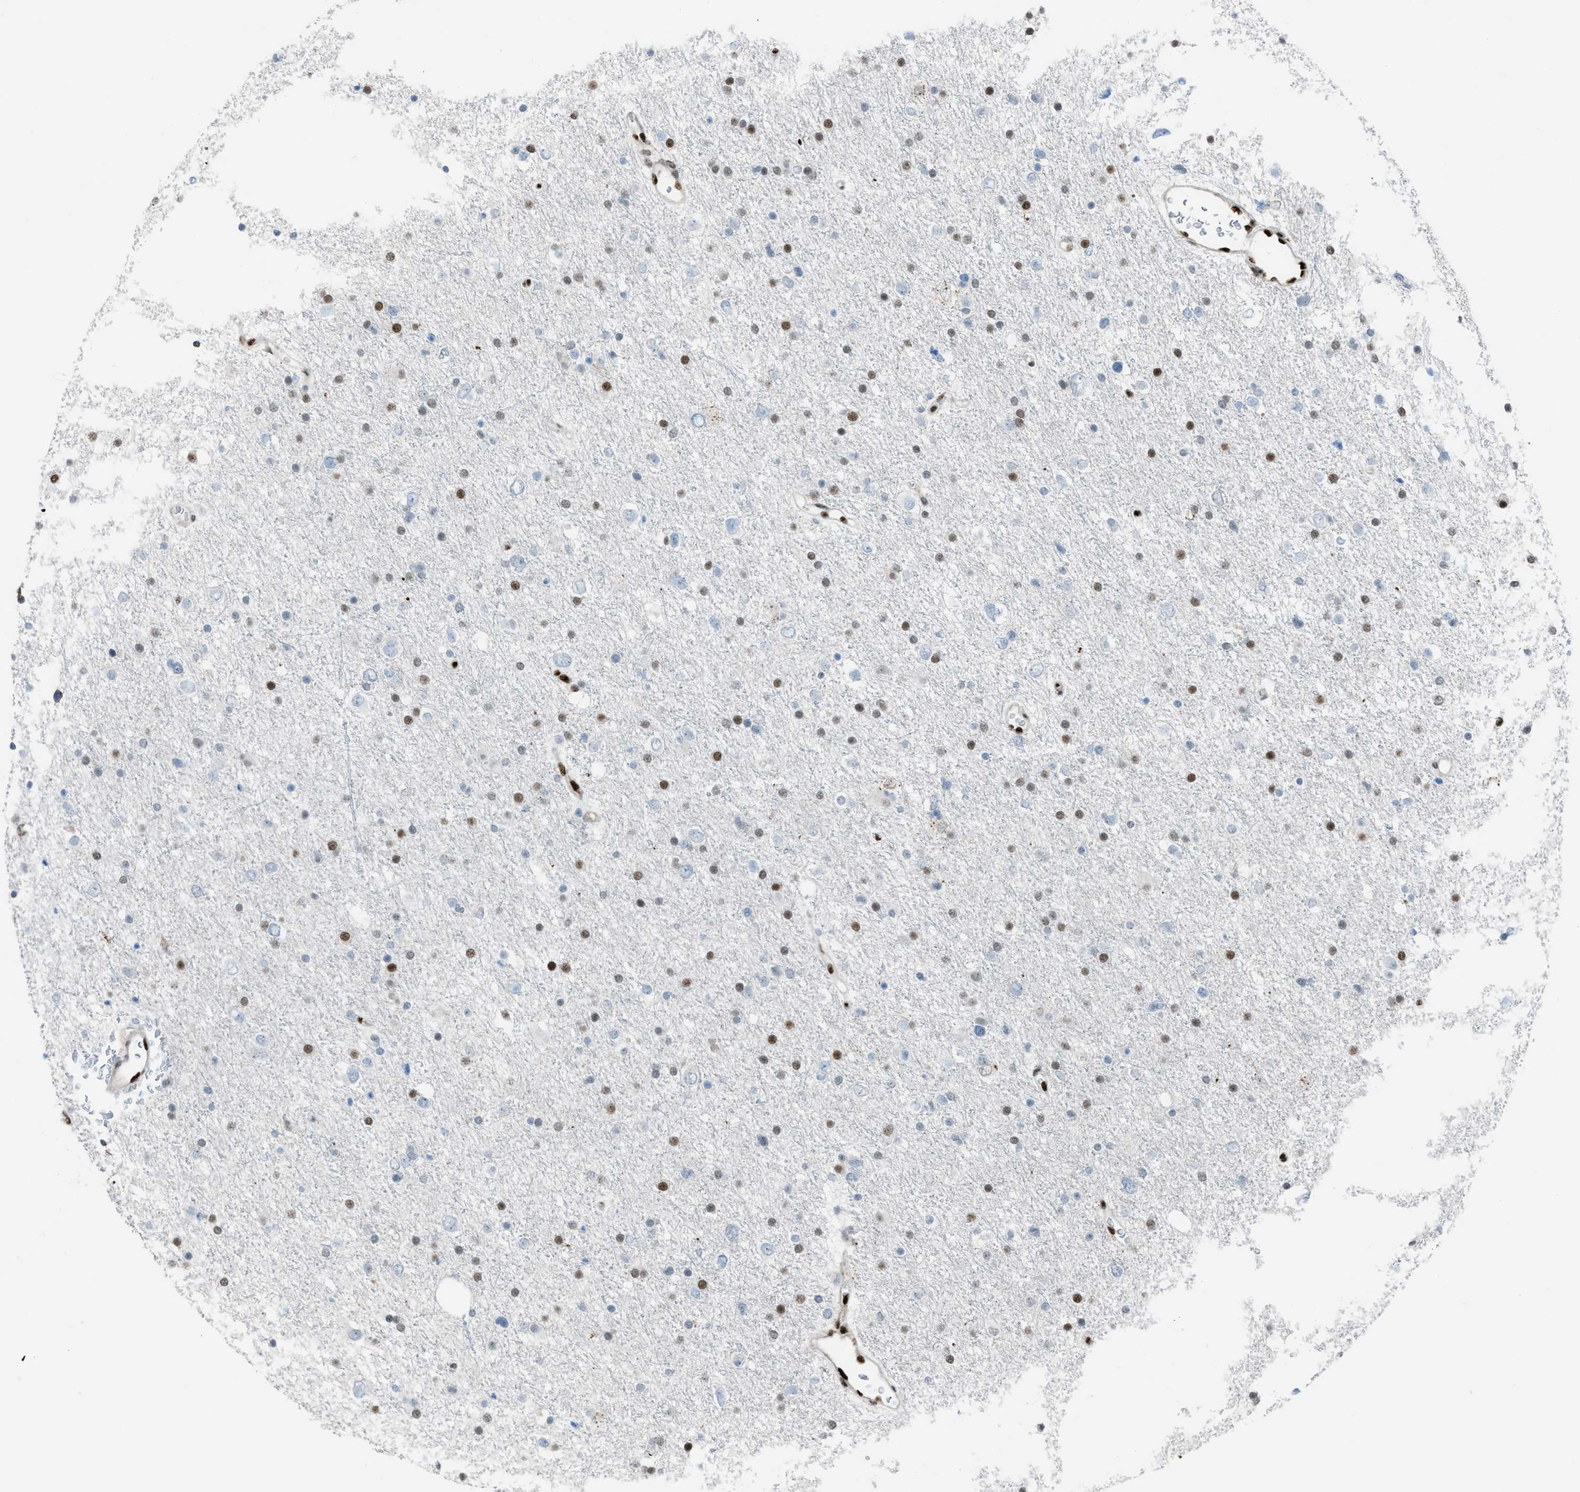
{"staining": {"intensity": "strong", "quantity": "25%-75%", "location": "nuclear"}, "tissue": "glioma", "cell_type": "Tumor cells", "image_type": "cancer", "snomed": [{"axis": "morphology", "description": "Glioma, malignant, Low grade"}, {"axis": "topography", "description": "Brain"}], "caption": "This micrograph displays immunohistochemistry staining of glioma, with high strong nuclear positivity in approximately 25%-75% of tumor cells.", "gene": "SLFN5", "patient": {"sex": "female", "age": 37}}